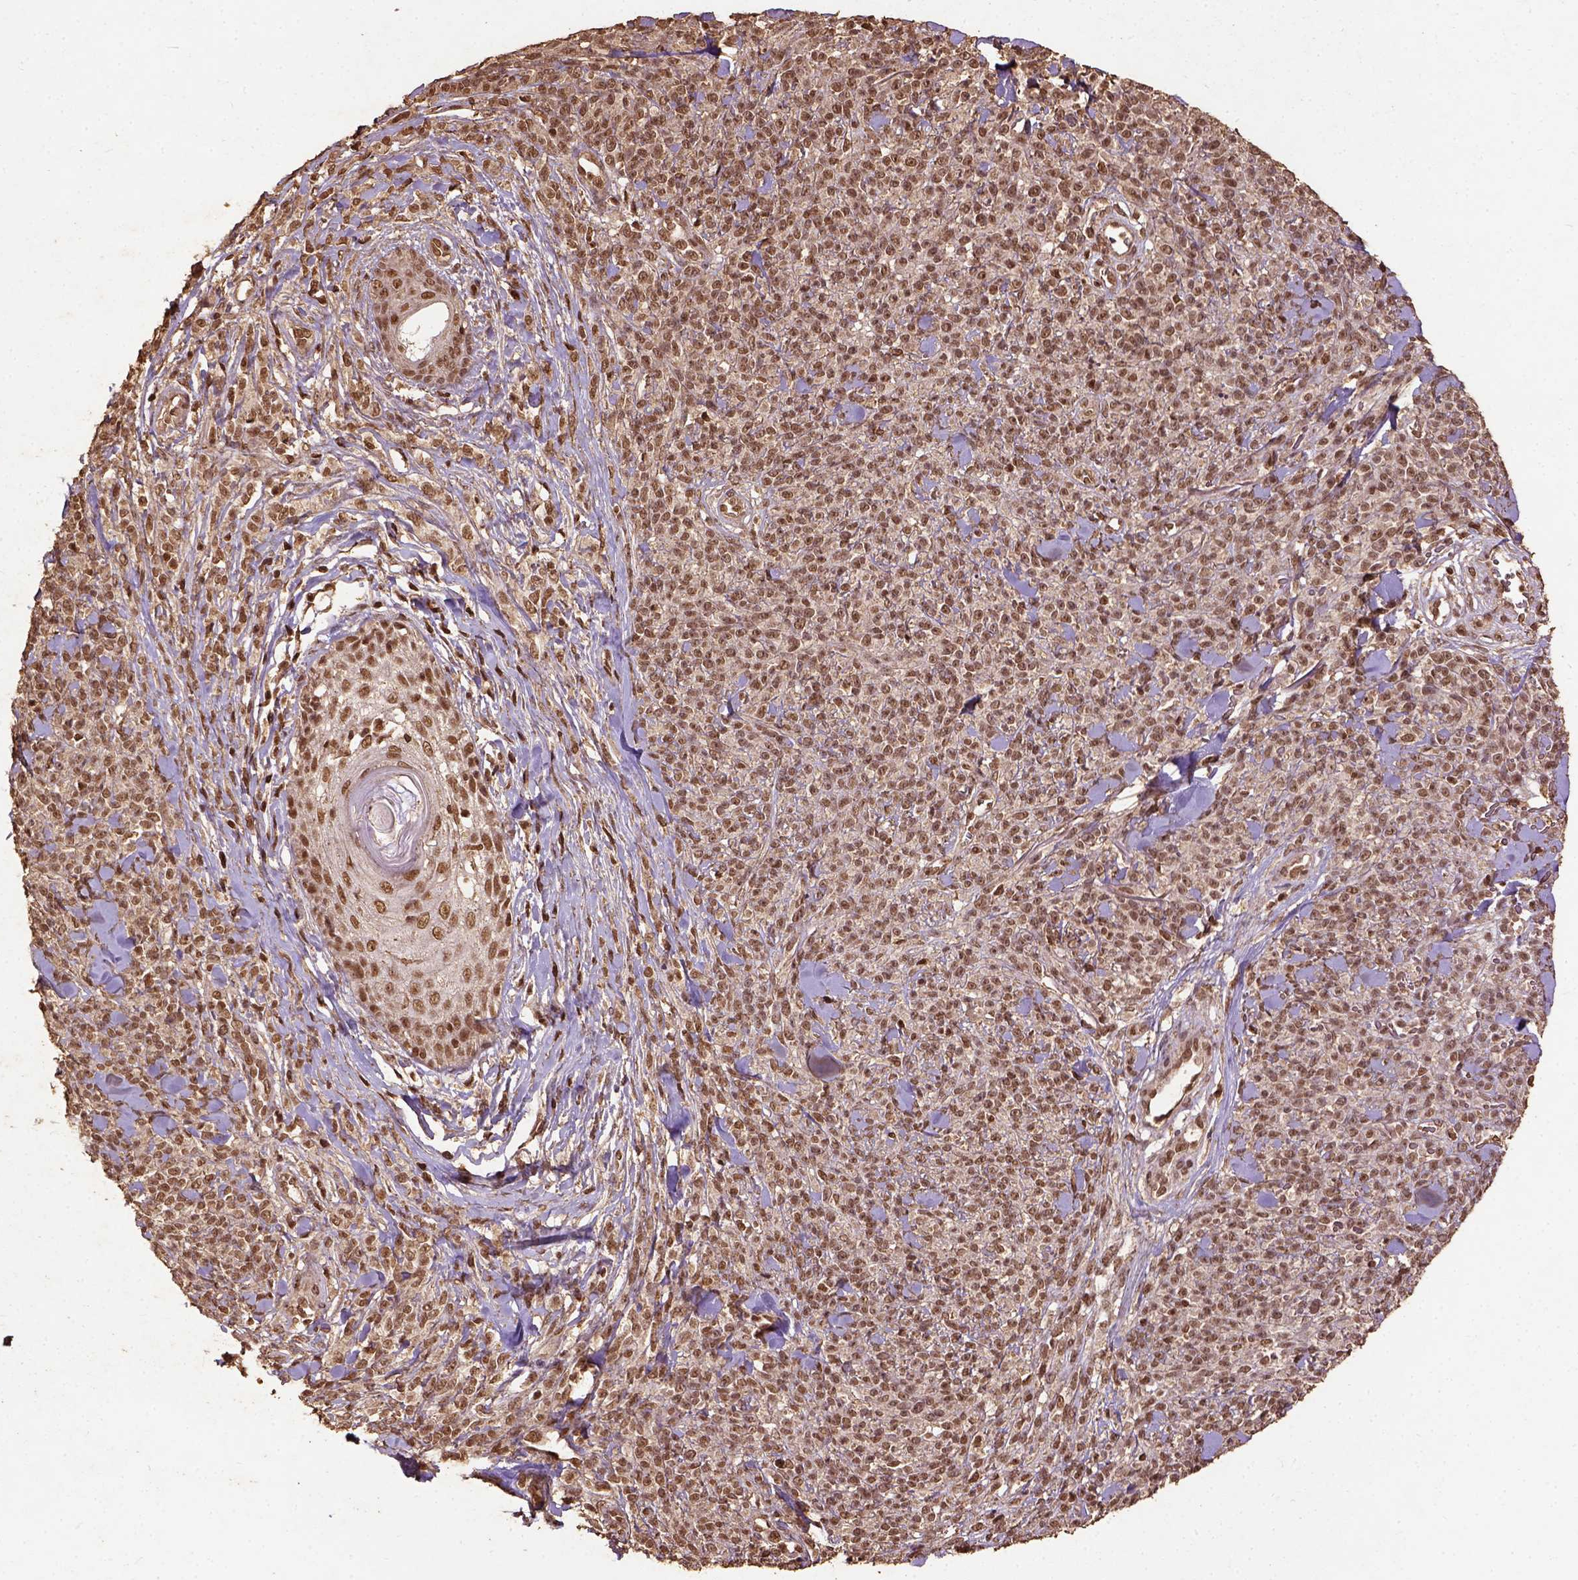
{"staining": {"intensity": "moderate", "quantity": ">75%", "location": "nuclear"}, "tissue": "melanoma", "cell_type": "Tumor cells", "image_type": "cancer", "snomed": [{"axis": "morphology", "description": "Malignant melanoma, NOS"}, {"axis": "topography", "description": "Skin"}, {"axis": "topography", "description": "Skin of trunk"}], "caption": "The histopathology image displays staining of melanoma, revealing moderate nuclear protein staining (brown color) within tumor cells.", "gene": "NACC1", "patient": {"sex": "male", "age": 74}}